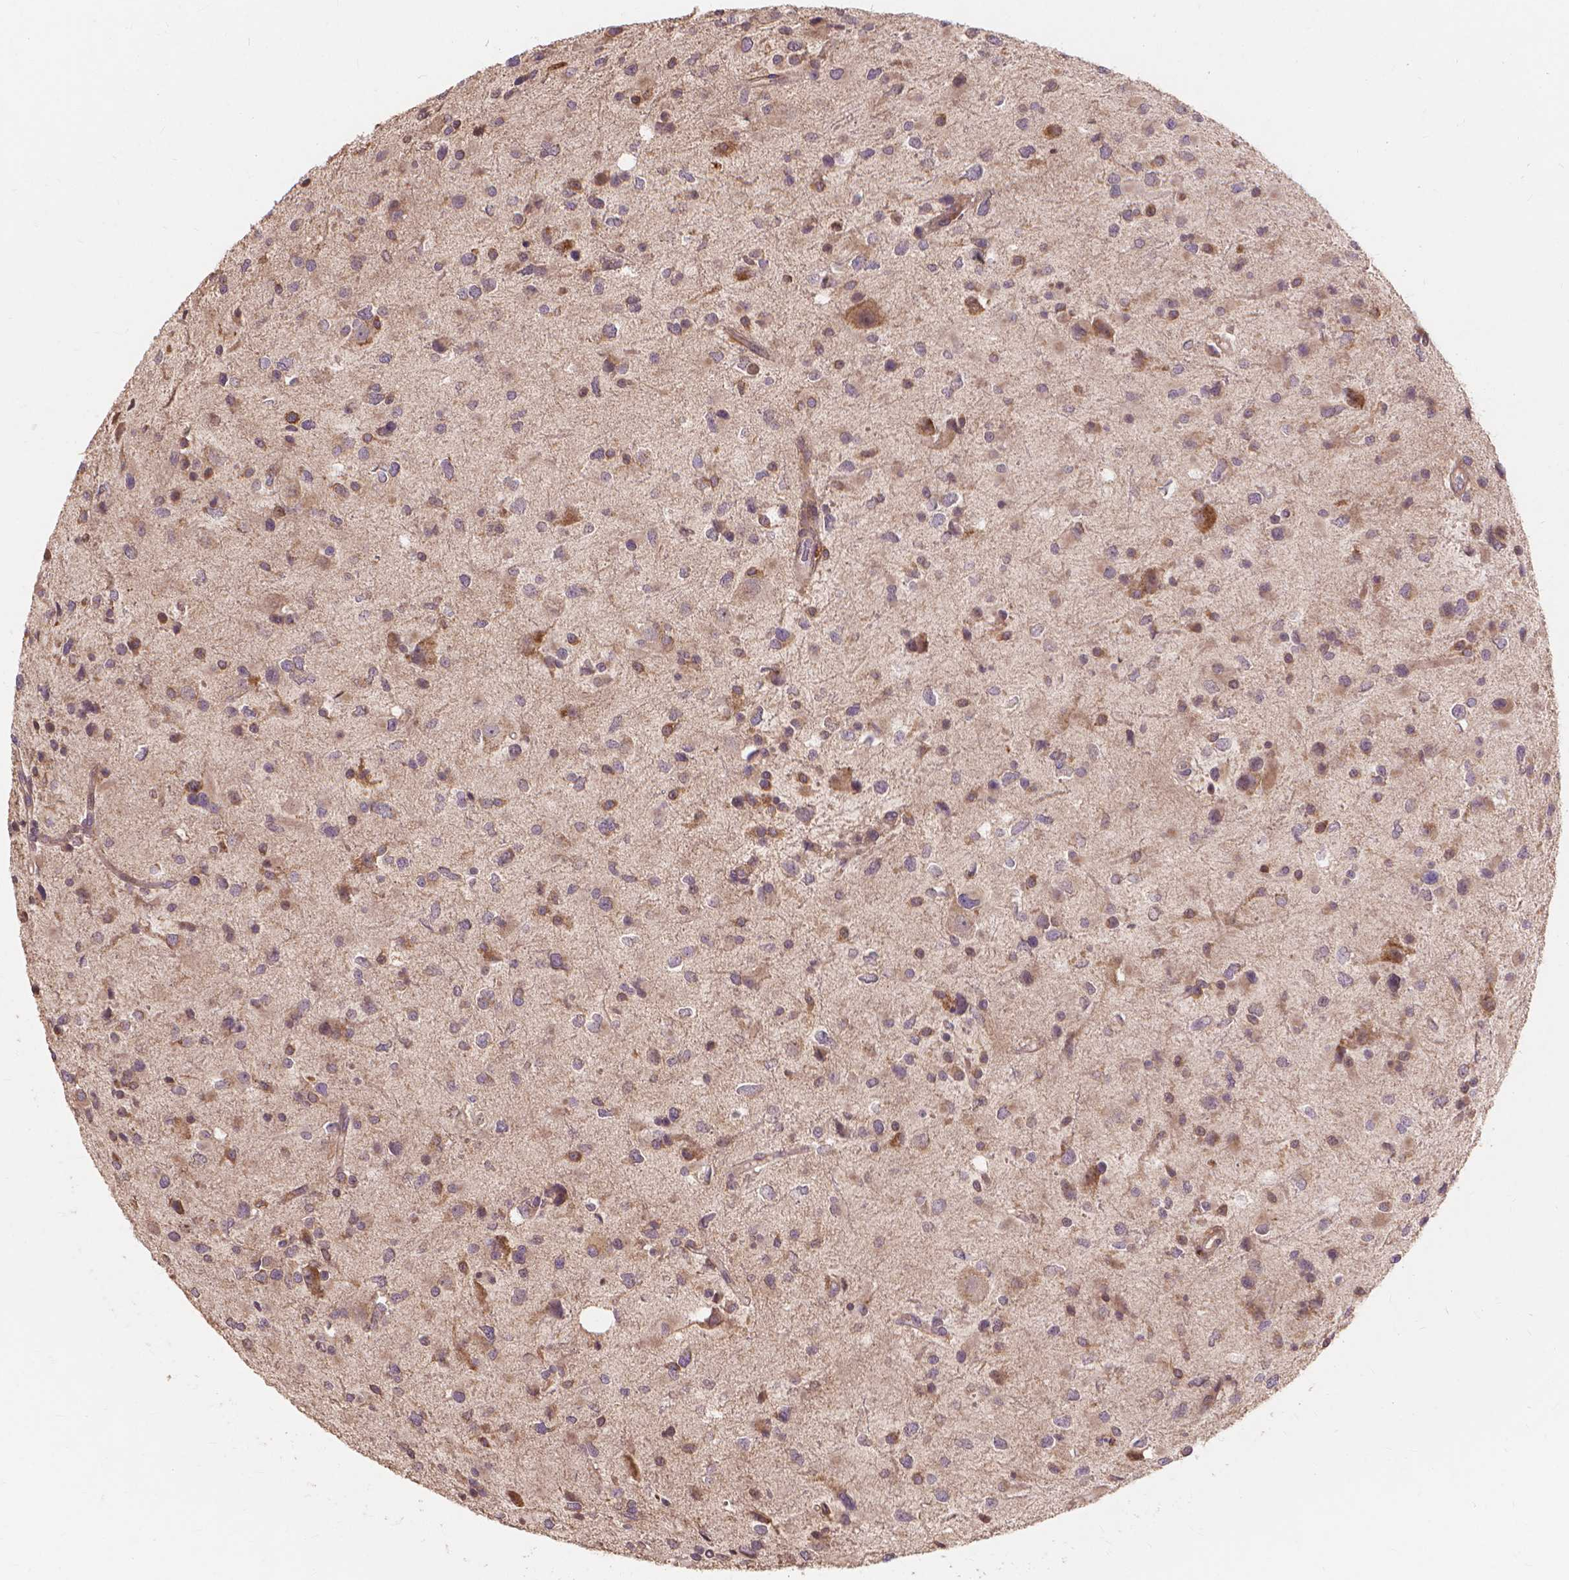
{"staining": {"intensity": "weak", "quantity": ">75%", "location": "cytoplasmic/membranous"}, "tissue": "glioma", "cell_type": "Tumor cells", "image_type": "cancer", "snomed": [{"axis": "morphology", "description": "Glioma, malignant, Low grade"}, {"axis": "topography", "description": "Brain"}], "caption": "Human malignant glioma (low-grade) stained with a protein marker displays weak staining in tumor cells.", "gene": "TAB2", "patient": {"sex": "female", "age": 32}}